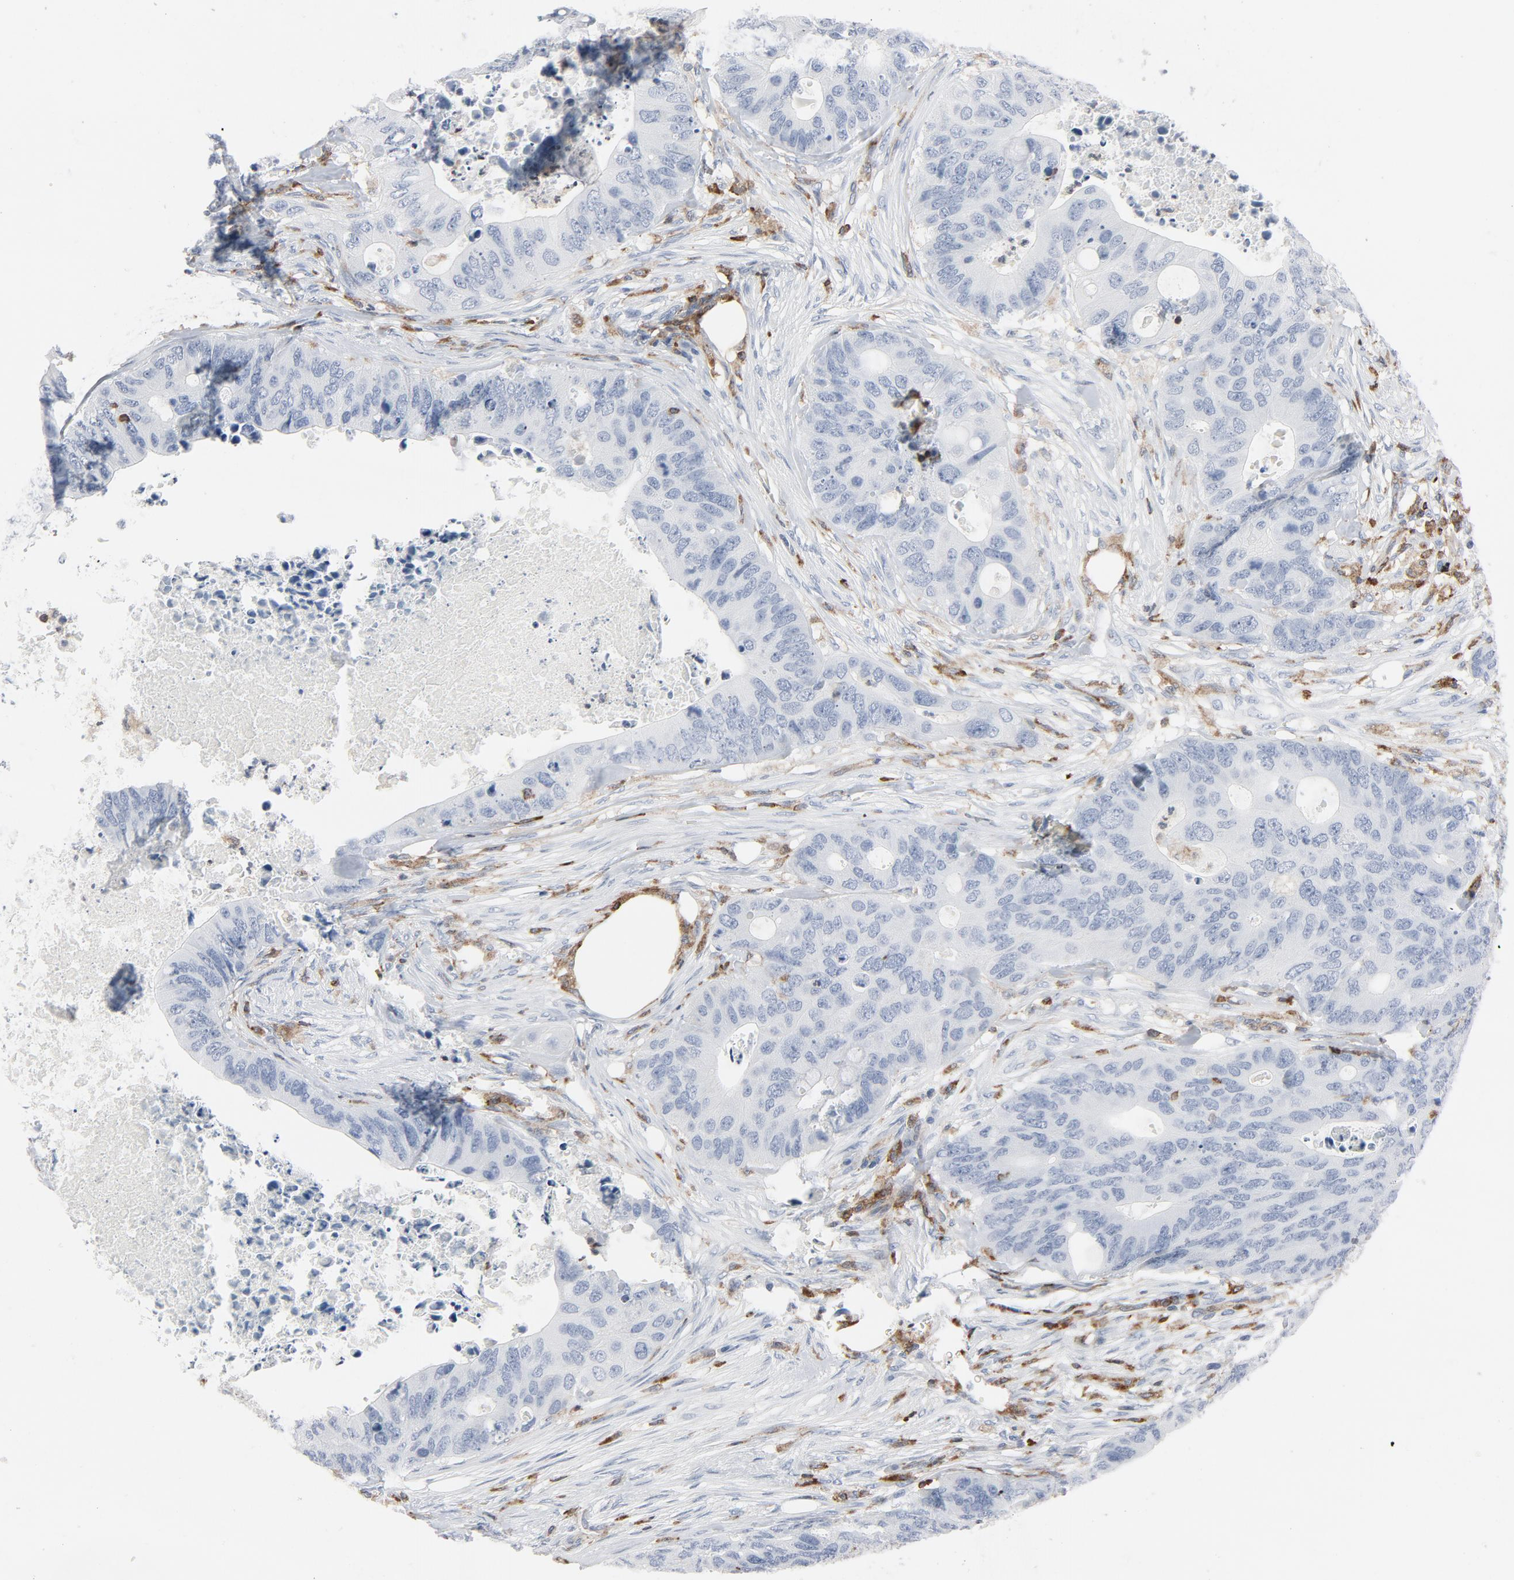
{"staining": {"intensity": "negative", "quantity": "none", "location": "none"}, "tissue": "colorectal cancer", "cell_type": "Tumor cells", "image_type": "cancer", "snomed": [{"axis": "morphology", "description": "Adenocarcinoma, NOS"}, {"axis": "topography", "description": "Colon"}], "caption": "This is a image of IHC staining of colorectal cancer (adenocarcinoma), which shows no staining in tumor cells.", "gene": "LCP2", "patient": {"sex": "male", "age": 71}}